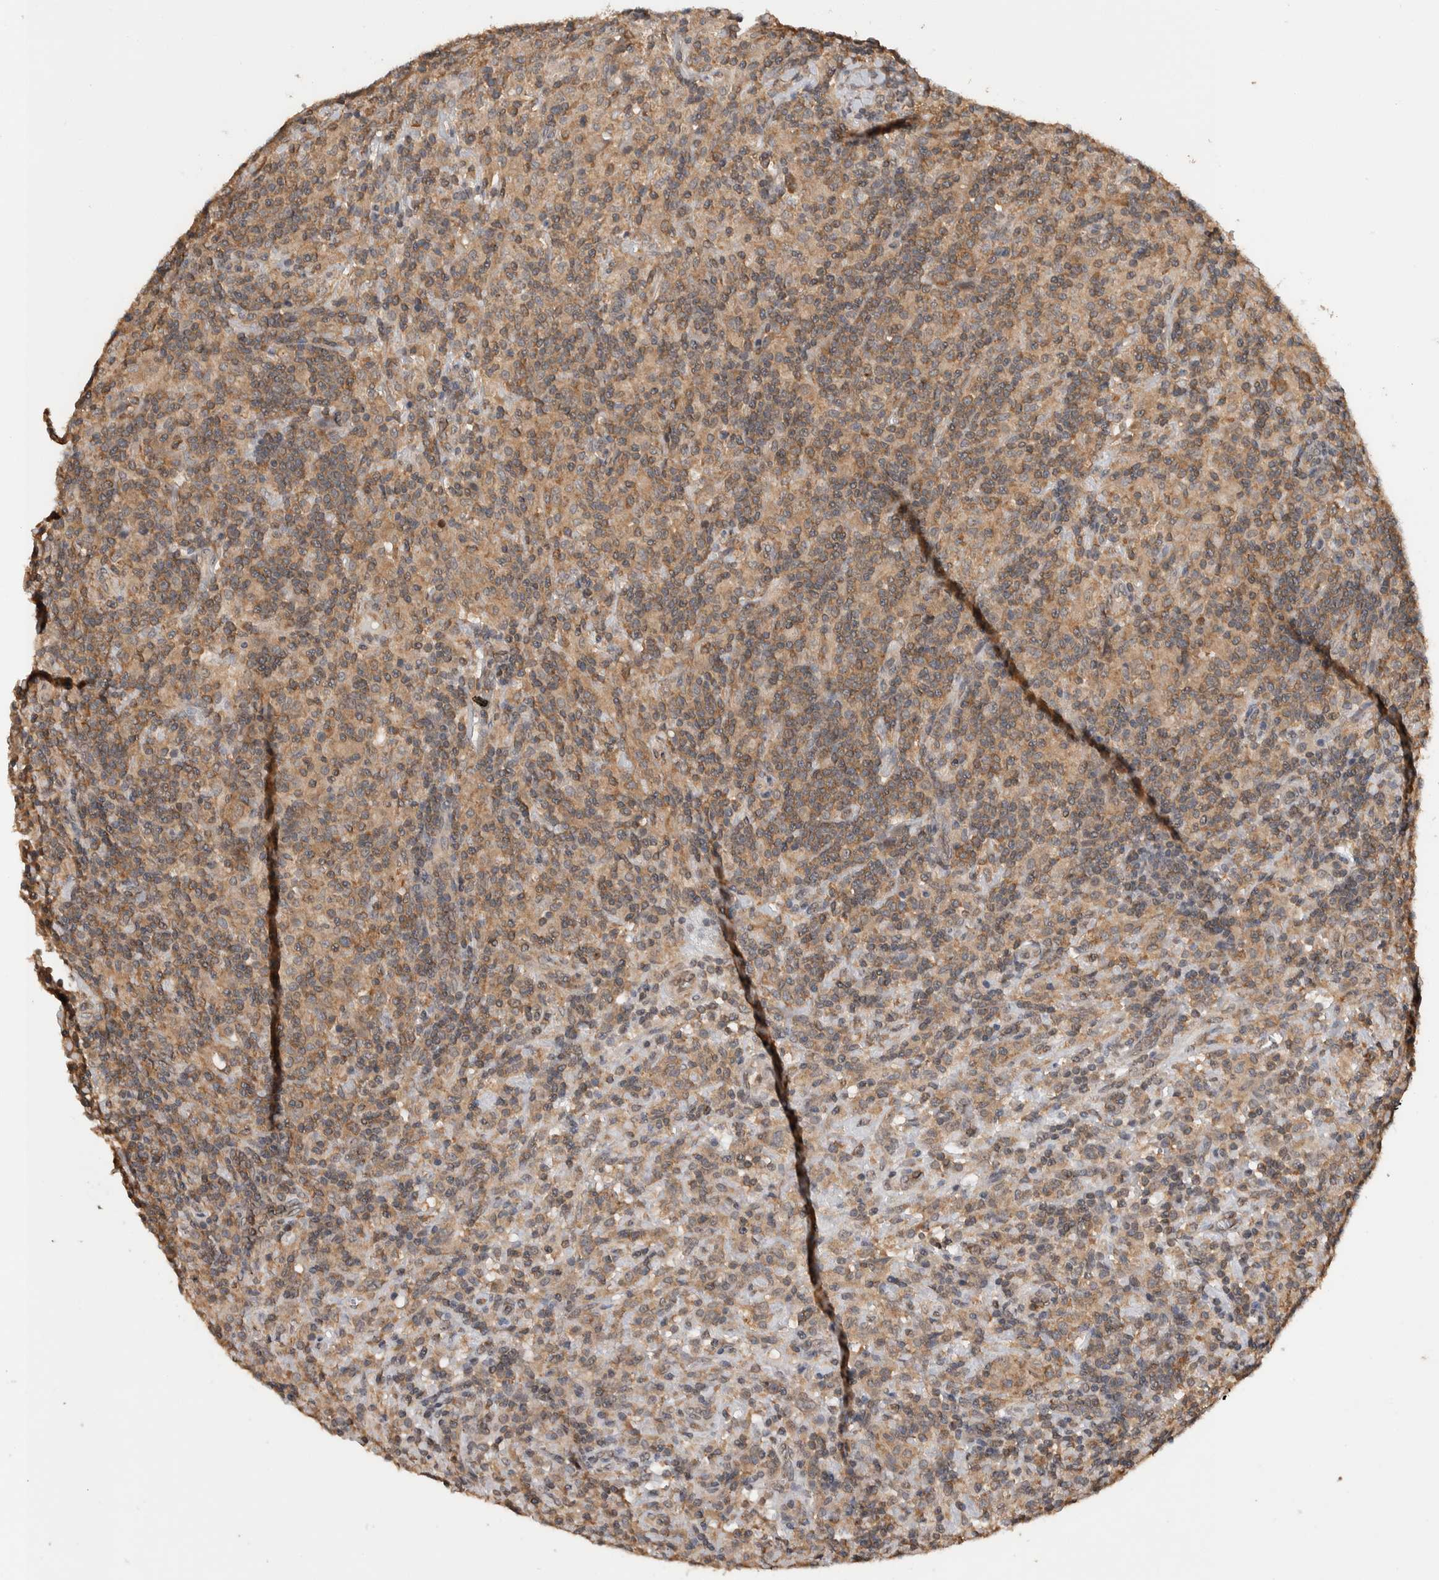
{"staining": {"intensity": "moderate", "quantity": ">75%", "location": "cytoplasmic/membranous"}, "tissue": "lymphoma", "cell_type": "Tumor cells", "image_type": "cancer", "snomed": [{"axis": "morphology", "description": "Hodgkin's disease, NOS"}, {"axis": "topography", "description": "Lymph node"}], "caption": "Hodgkin's disease tissue reveals moderate cytoplasmic/membranous staining in about >75% of tumor cells, visualized by immunohistochemistry. Using DAB (3,3'-diaminobenzidine) (brown) and hematoxylin (blue) stains, captured at high magnification using brightfield microscopy.", "gene": "DVL2", "patient": {"sex": "male", "age": 70}}